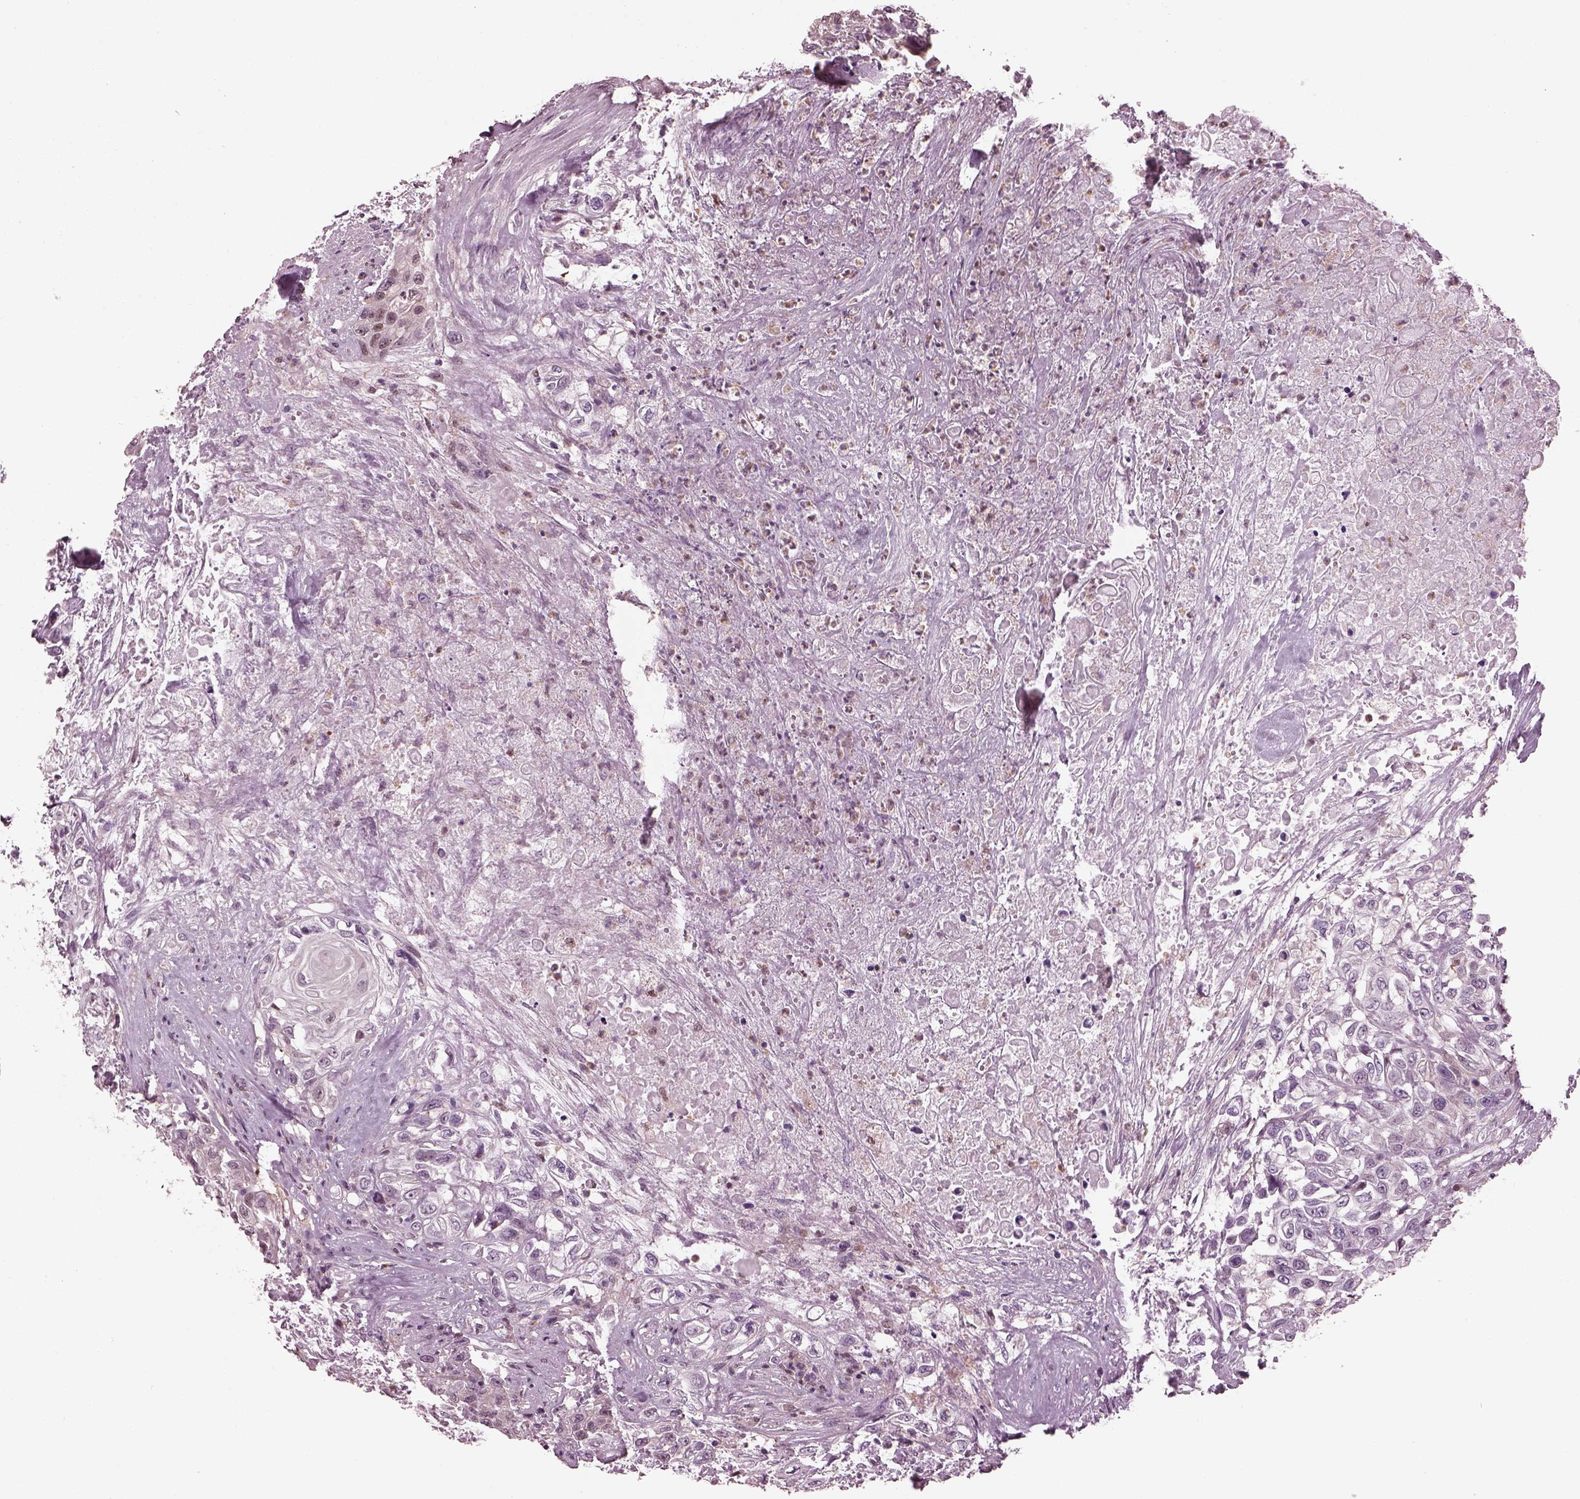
{"staining": {"intensity": "negative", "quantity": "none", "location": "none"}, "tissue": "urothelial cancer", "cell_type": "Tumor cells", "image_type": "cancer", "snomed": [{"axis": "morphology", "description": "Urothelial carcinoma, High grade"}, {"axis": "topography", "description": "Urinary bladder"}], "caption": "IHC photomicrograph of human urothelial carcinoma (high-grade) stained for a protein (brown), which reveals no positivity in tumor cells.", "gene": "BFSP1", "patient": {"sex": "female", "age": 56}}